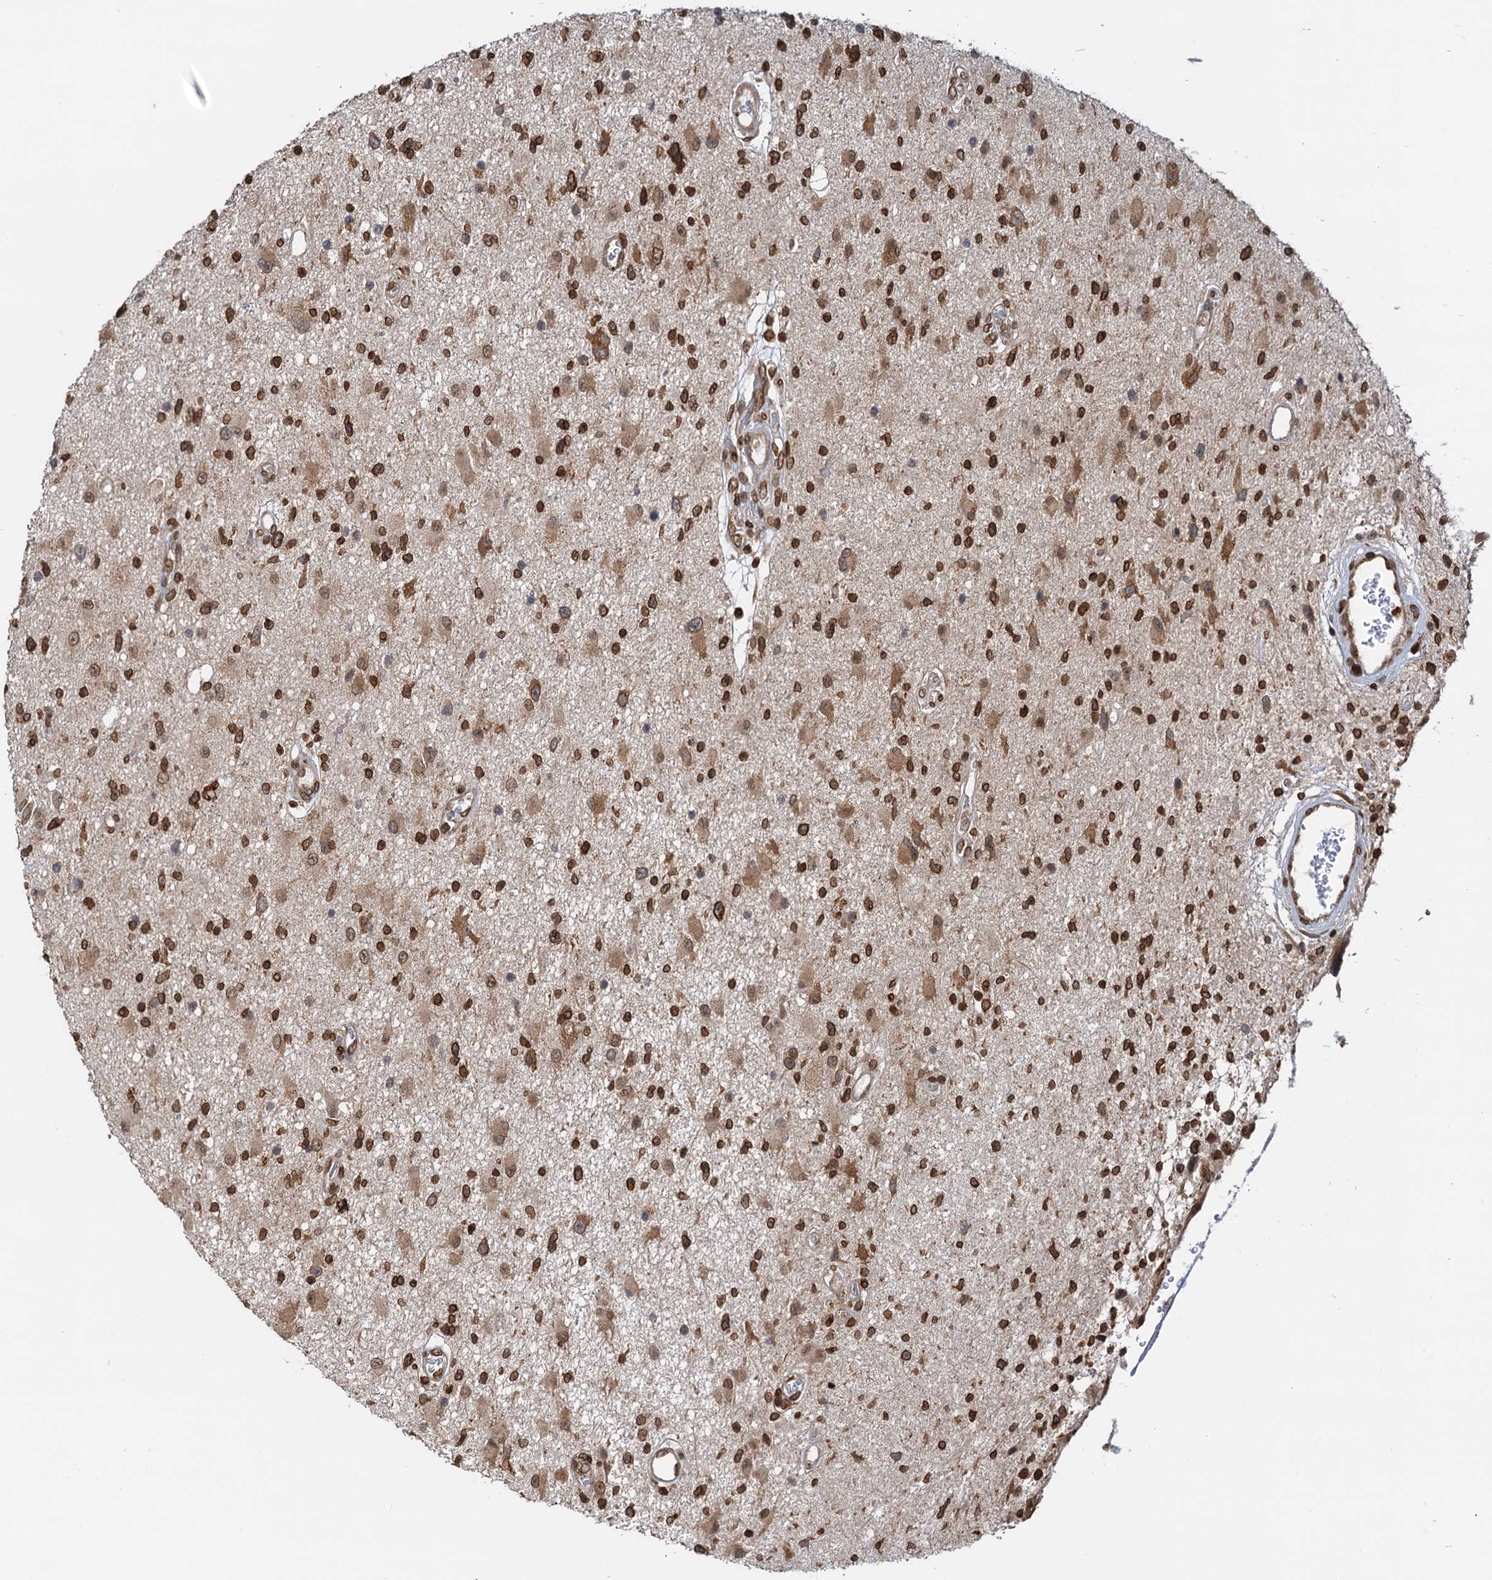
{"staining": {"intensity": "strong", "quantity": ">75%", "location": "nuclear"}, "tissue": "glioma", "cell_type": "Tumor cells", "image_type": "cancer", "snomed": [{"axis": "morphology", "description": "Glioma, malignant, High grade"}, {"axis": "topography", "description": "Brain"}], "caption": "Malignant glioma (high-grade) stained with DAB IHC demonstrates high levels of strong nuclear positivity in about >75% of tumor cells.", "gene": "ZC3H13", "patient": {"sex": "male", "age": 33}}